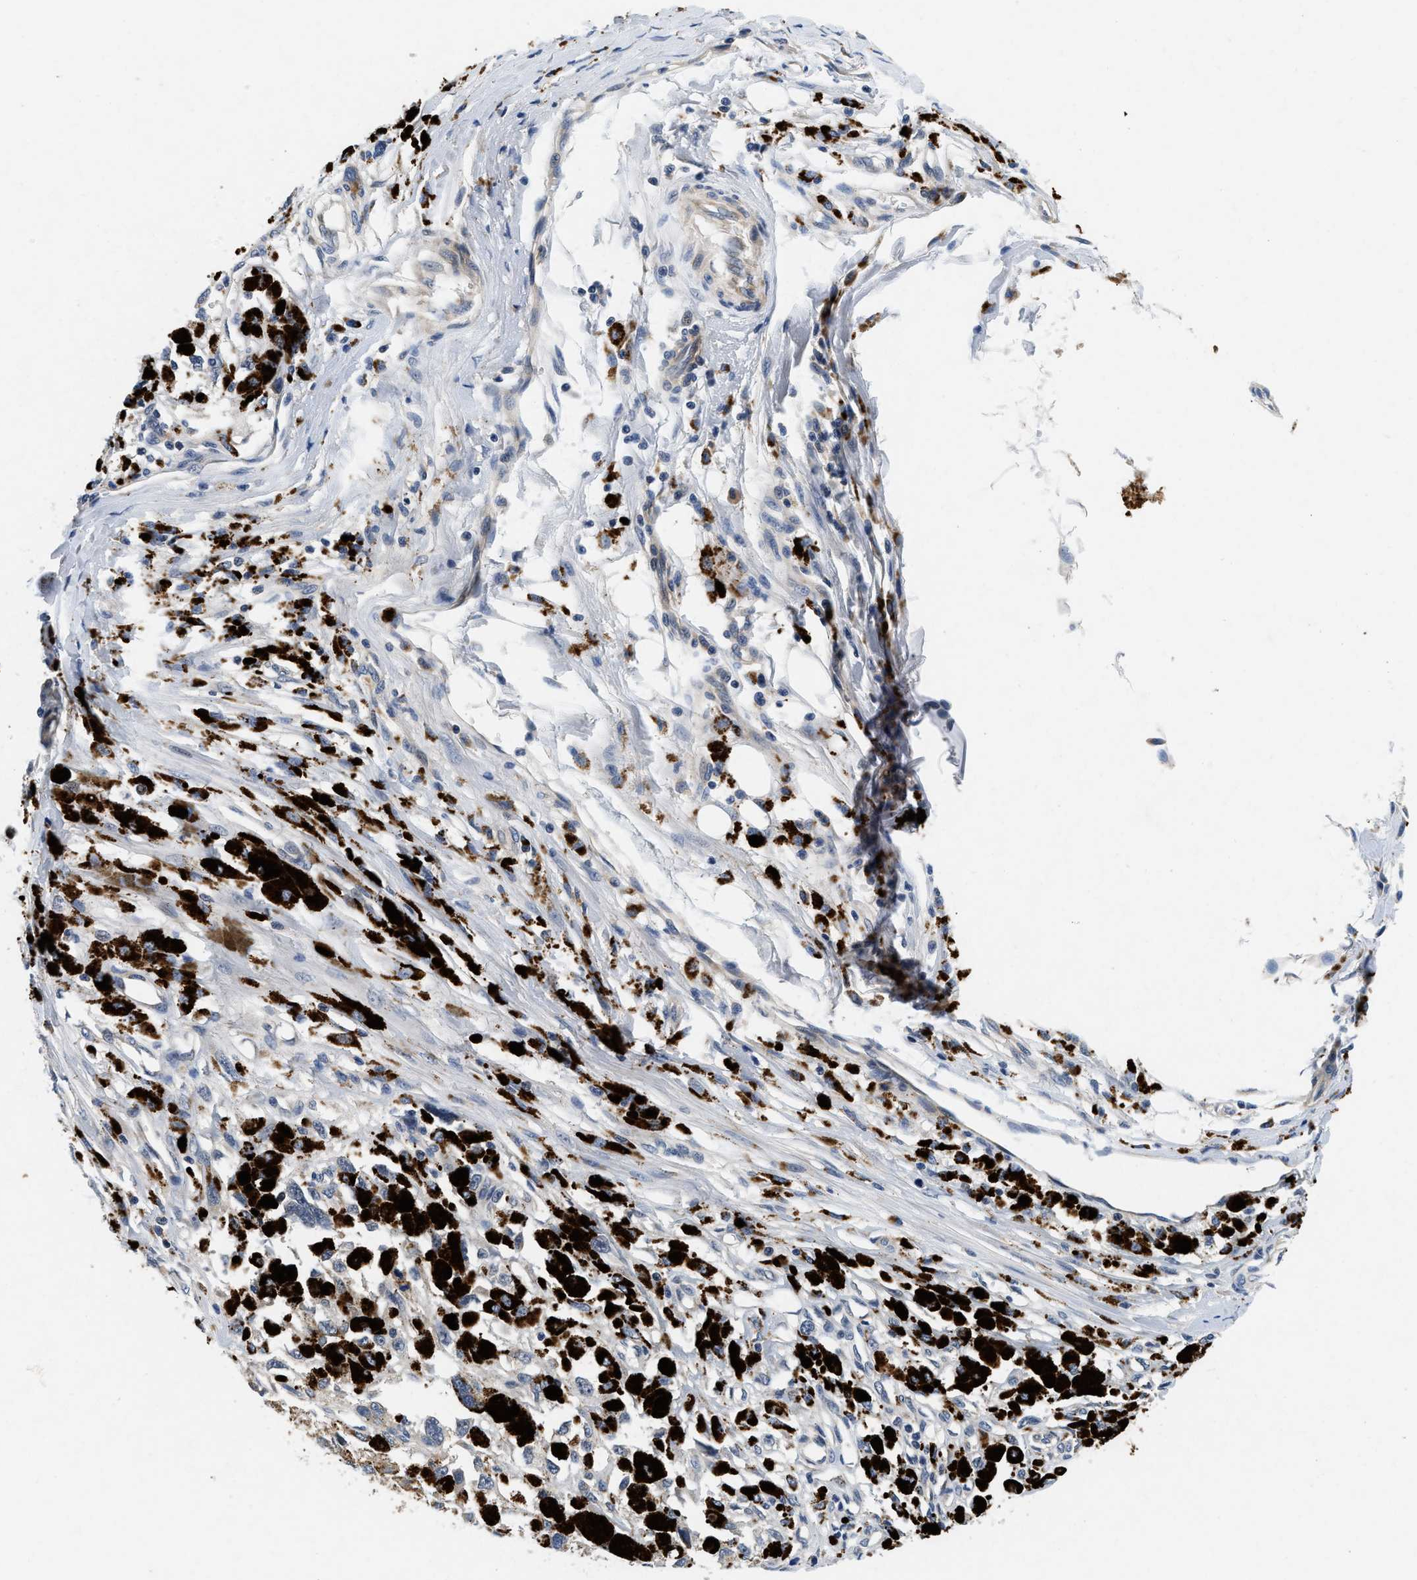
{"staining": {"intensity": "negative", "quantity": "none", "location": "none"}, "tissue": "melanoma", "cell_type": "Tumor cells", "image_type": "cancer", "snomed": [{"axis": "morphology", "description": "Malignant melanoma, Metastatic site"}, {"axis": "topography", "description": "Lymph node"}], "caption": "Immunohistochemistry photomicrograph of human malignant melanoma (metastatic site) stained for a protein (brown), which demonstrates no expression in tumor cells. (Immunohistochemistry, brightfield microscopy, high magnification).", "gene": "PDP1", "patient": {"sex": "male", "age": 59}}